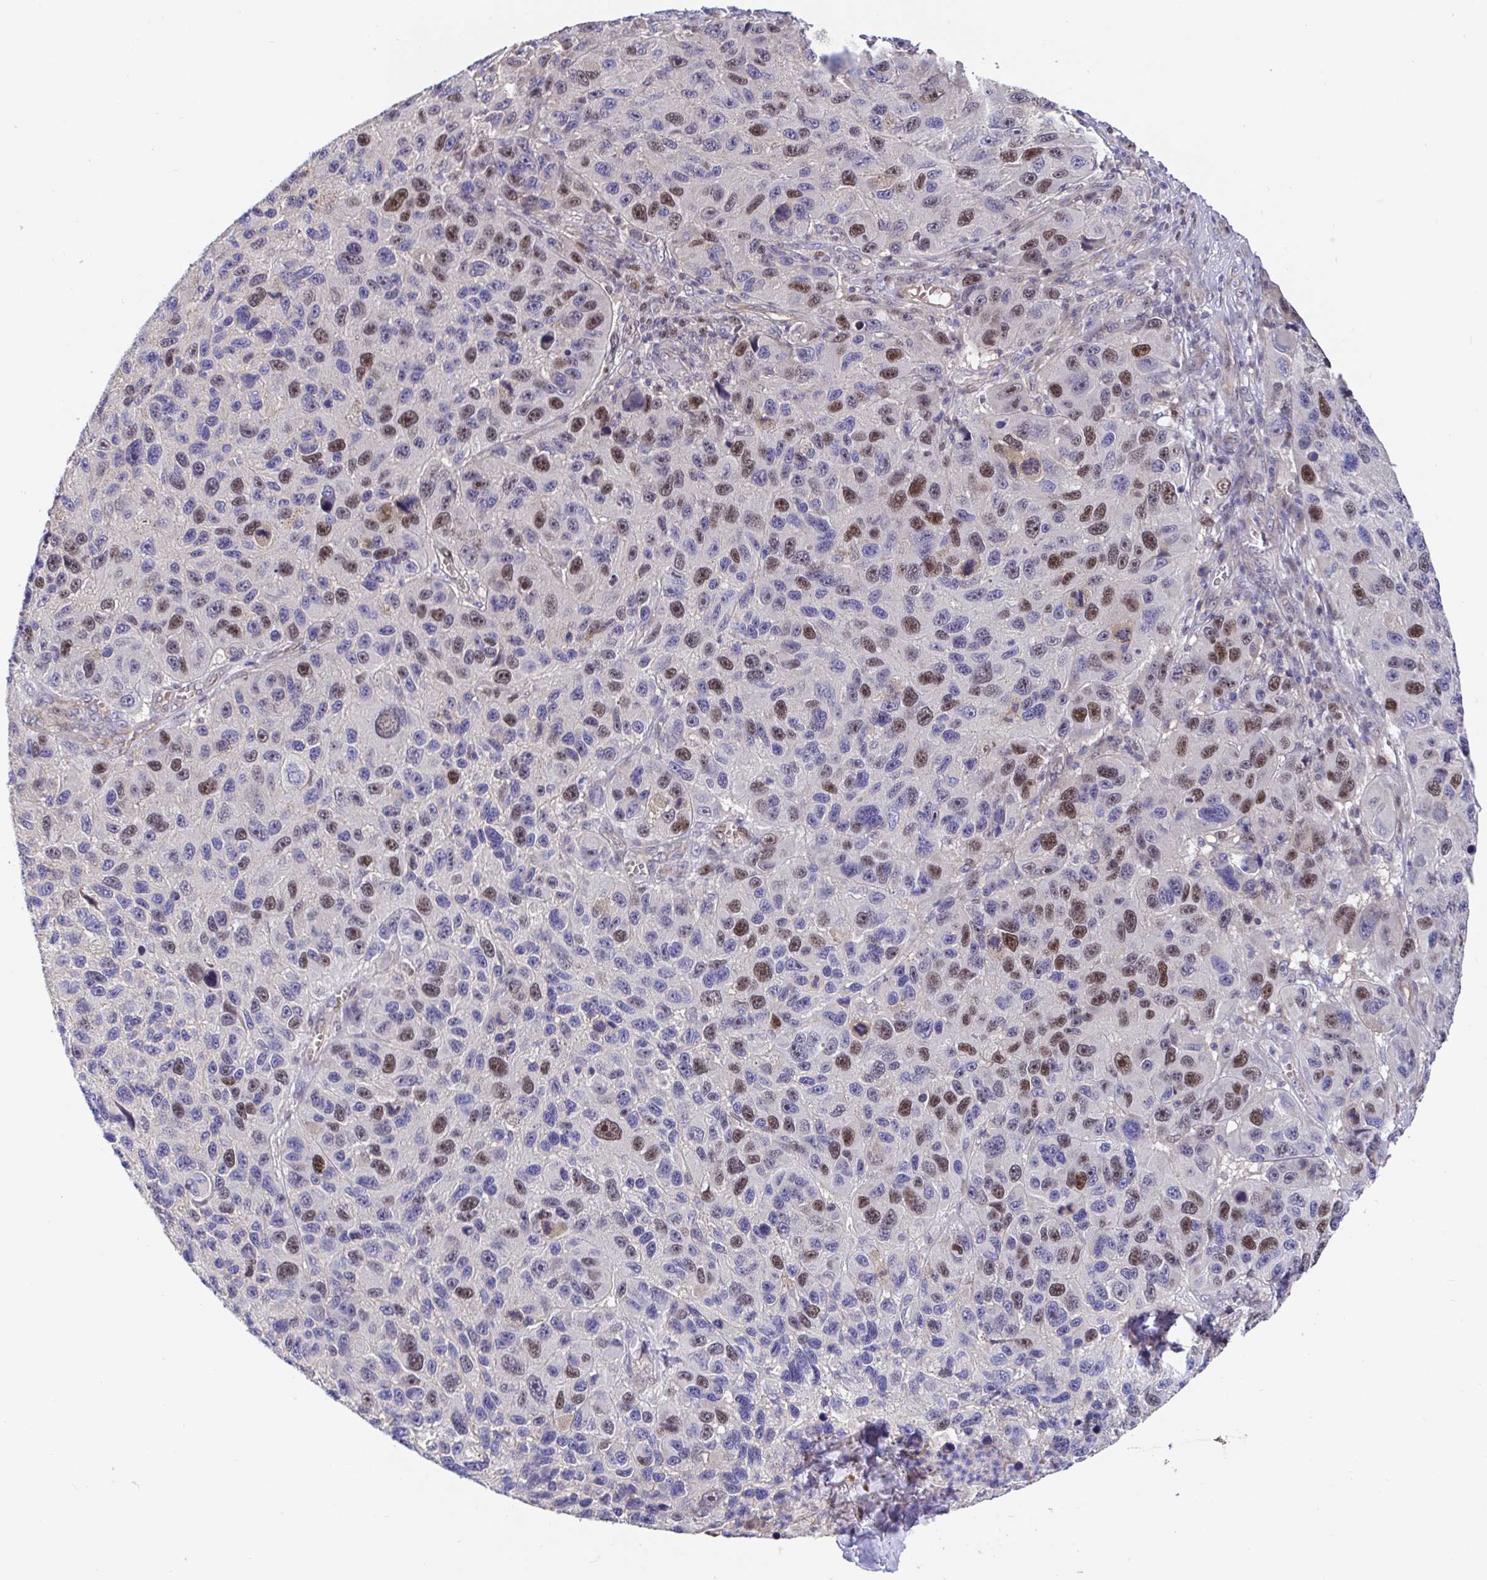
{"staining": {"intensity": "moderate", "quantity": "25%-75%", "location": "nuclear"}, "tissue": "melanoma", "cell_type": "Tumor cells", "image_type": "cancer", "snomed": [{"axis": "morphology", "description": "Malignant melanoma, NOS"}, {"axis": "topography", "description": "Skin"}], "caption": "A medium amount of moderate nuclear positivity is appreciated in approximately 25%-75% of tumor cells in melanoma tissue.", "gene": "TIMELESS", "patient": {"sex": "male", "age": 53}}